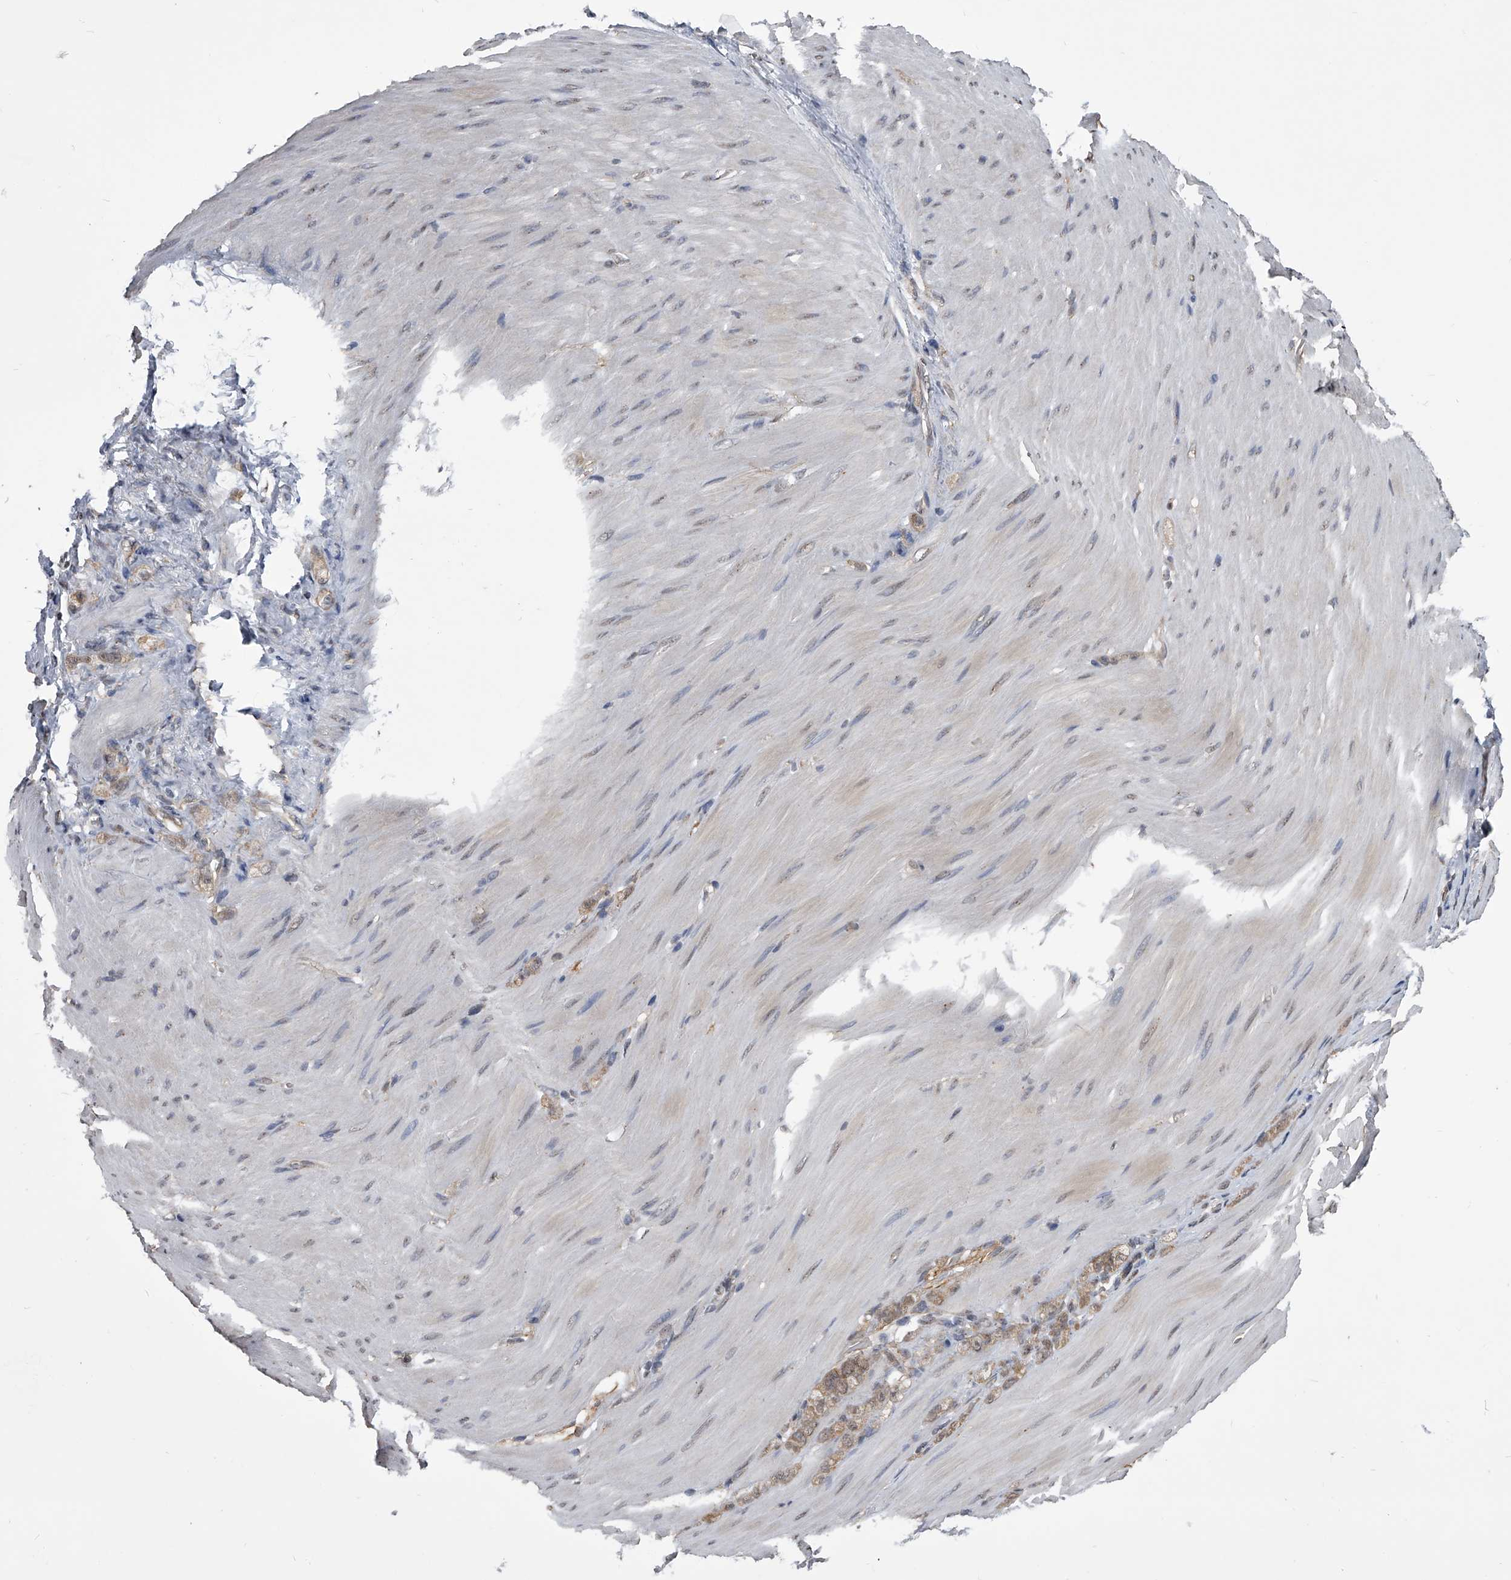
{"staining": {"intensity": "weak", "quantity": ">75%", "location": "cytoplasmic/membranous,nuclear"}, "tissue": "stomach cancer", "cell_type": "Tumor cells", "image_type": "cancer", "snomed": [{"axis": "morphology", "description": "Normal tissue, NOS"}, {"axis": "morphology", "description": "Adenocarcinoma, NOS"}, {"axis": "topography", "description": "Stomach"}], "caption": "IHC (DAB) staining of stomach cancer exhibits weak cytoplasmic/membranous and nuclear protein staining in about >75% of tumor cells.", "gene": "ZNF76", "patient": {"sex": "male", "age": 82}}